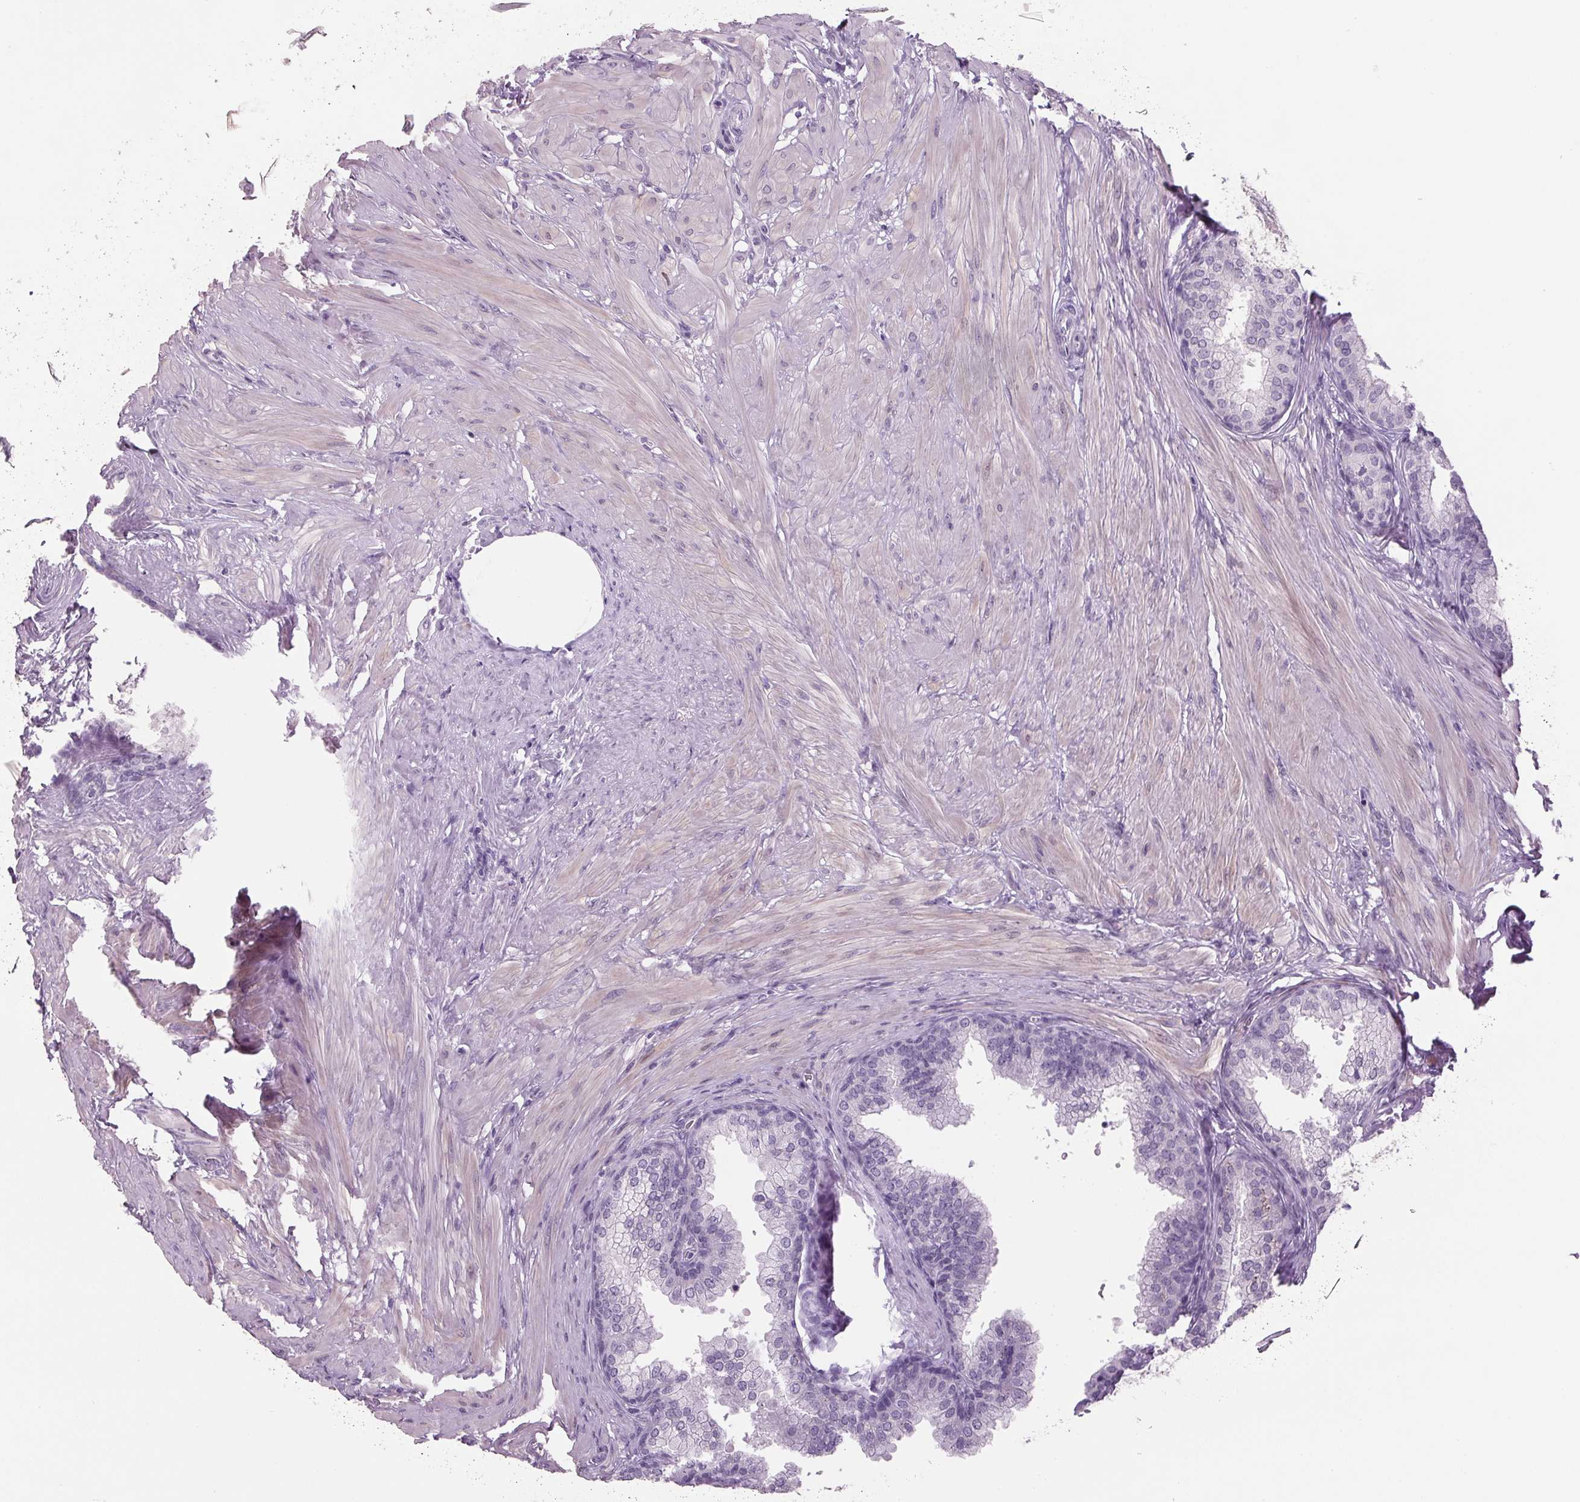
{"staining": {"intensity": "negative", "quantity": "none", "location": "none"}, "tissue": "prostate", "cell_type": "Glandular cells", "image_type": "normal", "snomed": [{"axis": "morphology", "description": "Normal tissue, NOS"}, {"axis": "topography", "description": "Prostate"}, {"axis": "topography", "description": "Peripheral nerve tissue"}], "caption": "High power microscopy photomicrograph of an immunohistochemistry (IHC) image of benign prostate, revealing no significant positivity in glandular cells. The staining was performed using DAB to visualize the protein expression in brown, while the nuclei were stained in blue with hematoxylin (Magnification: 20x).", "gene": "PPP1R1A", "patient": {"sex": "male", "age": 55}}